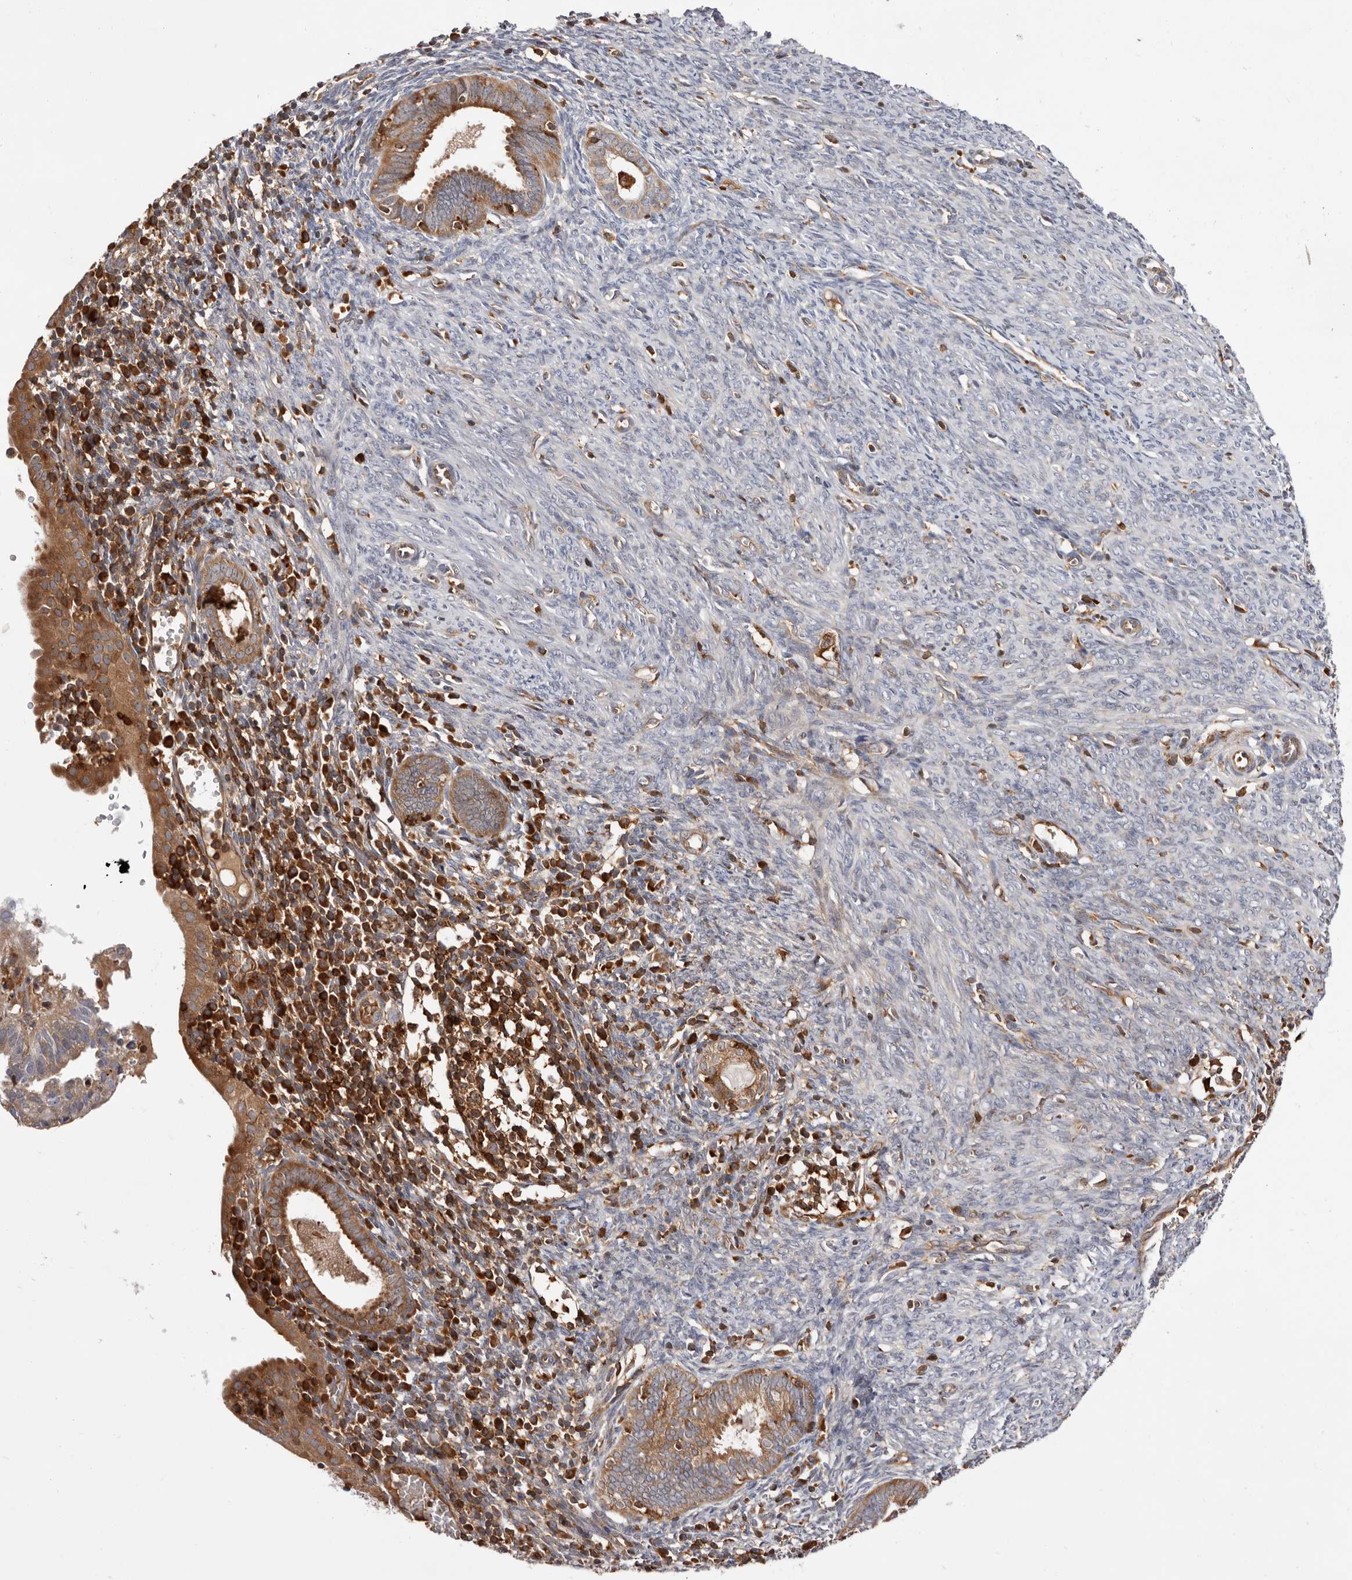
{"staining": {"intensity": "moderate", "quantity": "<25%", "location": "cytoplasmic/membranous"}, "tissue": "endometrial cancer", "cell_type": "Tumor cells", "image_type": "cancer", "snomed": [{"axis": "morphology", "description": "Adenocarcinoma, NOS"}, {"axis": "topography", "description": "Uterus"}], "caption": "High-magnification brightfield microscopy of endometrial cancer stained with DAB (brown) and counterstained with hematoxylin (blue). tumor cells exhibit moderate cytoplasmic/membranous expression is present in approximately<25% of cells. (DAB (3,3'-diaminobenzidine) IHC, brown staining for protein, blue staining for nuclei).", "gene": "RNF213", "patient": {"sex": "female", "age": 77}}